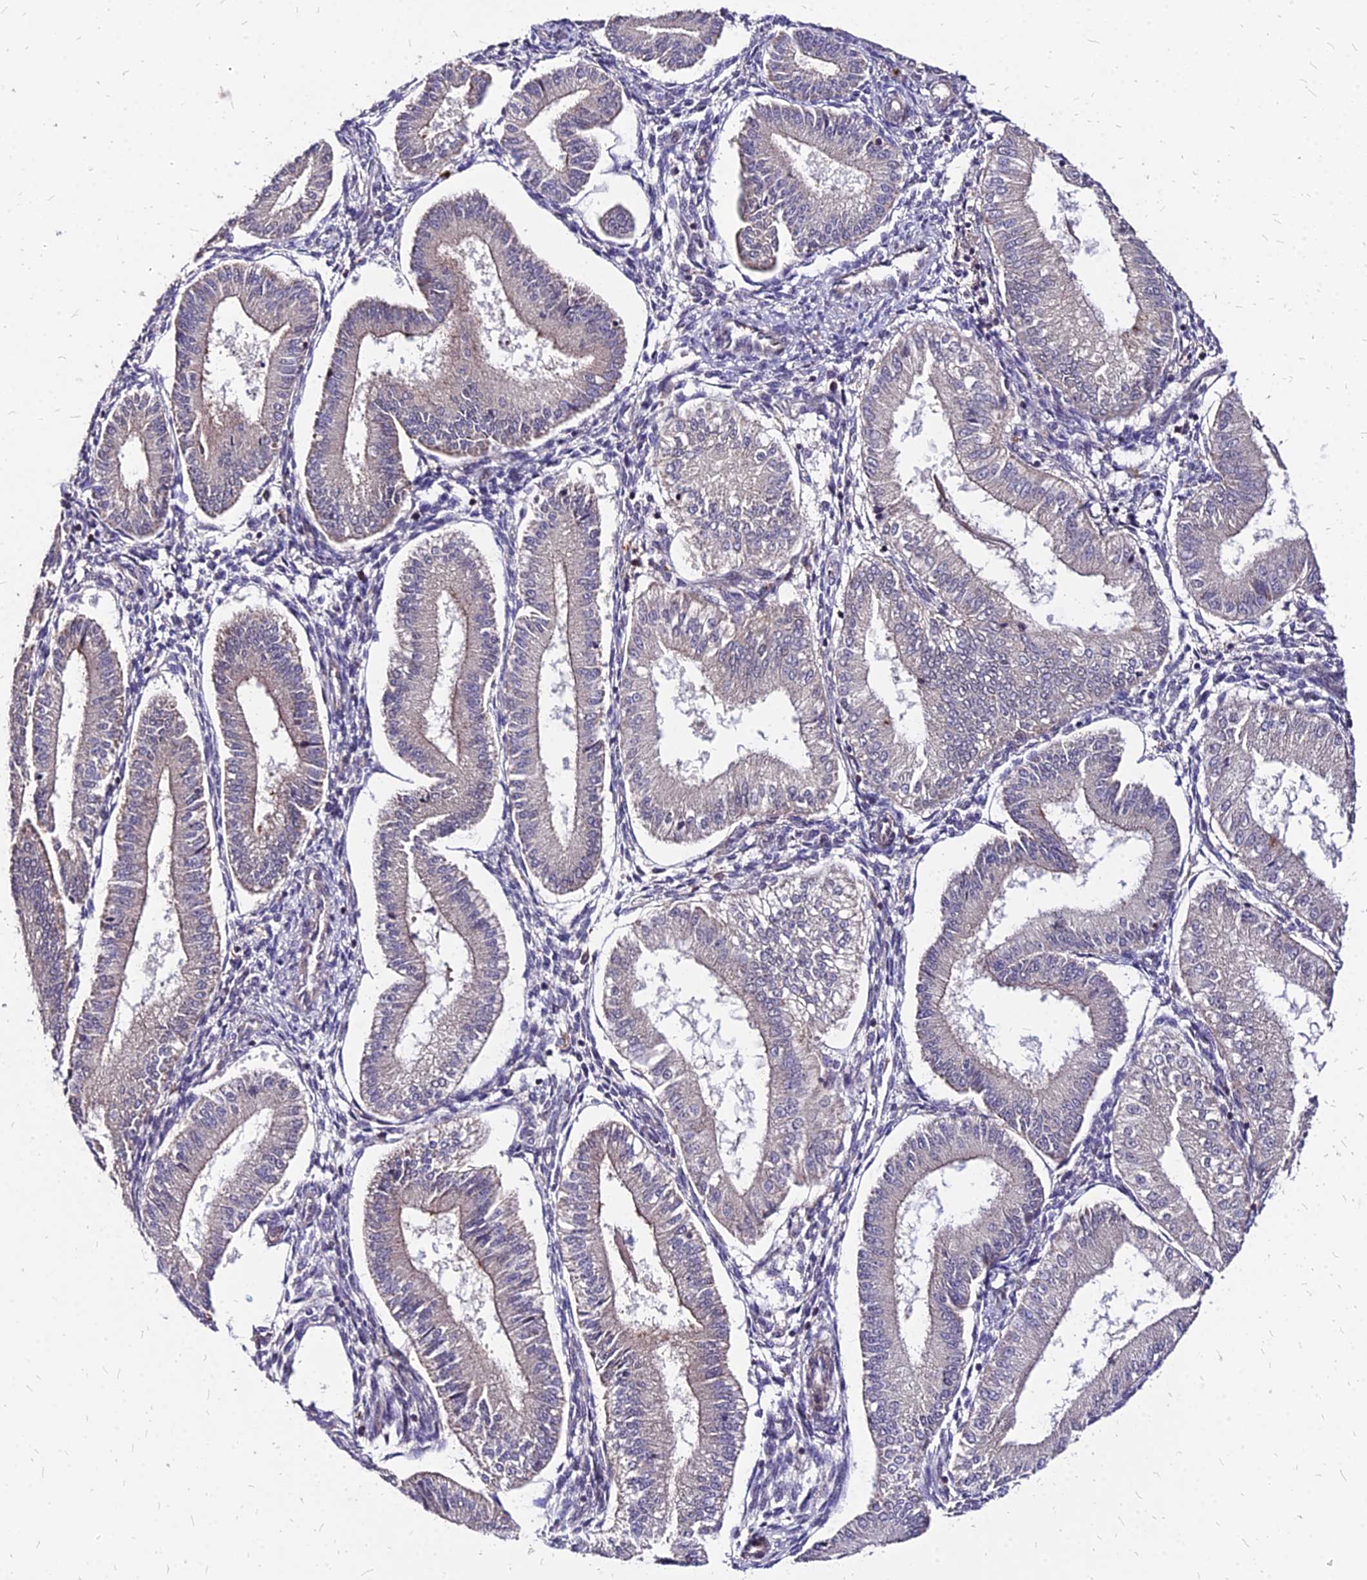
{"staining": {"intensity": "negative", "quantity": "none", "location": "none"}, "tissue": "endometrium", "cell_type": "Cells in endometrial stroma", "image_type": "normal", "snomed": [{"axis": "morphology", "description": "Normal tissue, NOS"}, {"axis": "topography", "description": "Endometrium"}], "caption": "The immunohistochemistry image has no significant expression in cells in endometrial stroma of endometrium. The staining was performed using DAB (3,3'-diaminobenzidine) to visualize the protein expression in brown, while the nuclei were stained in blue with hematoxylin (Magnification: 20x).", "gene": "APBA3", "patient": {"sex": "female", "age": 39}}